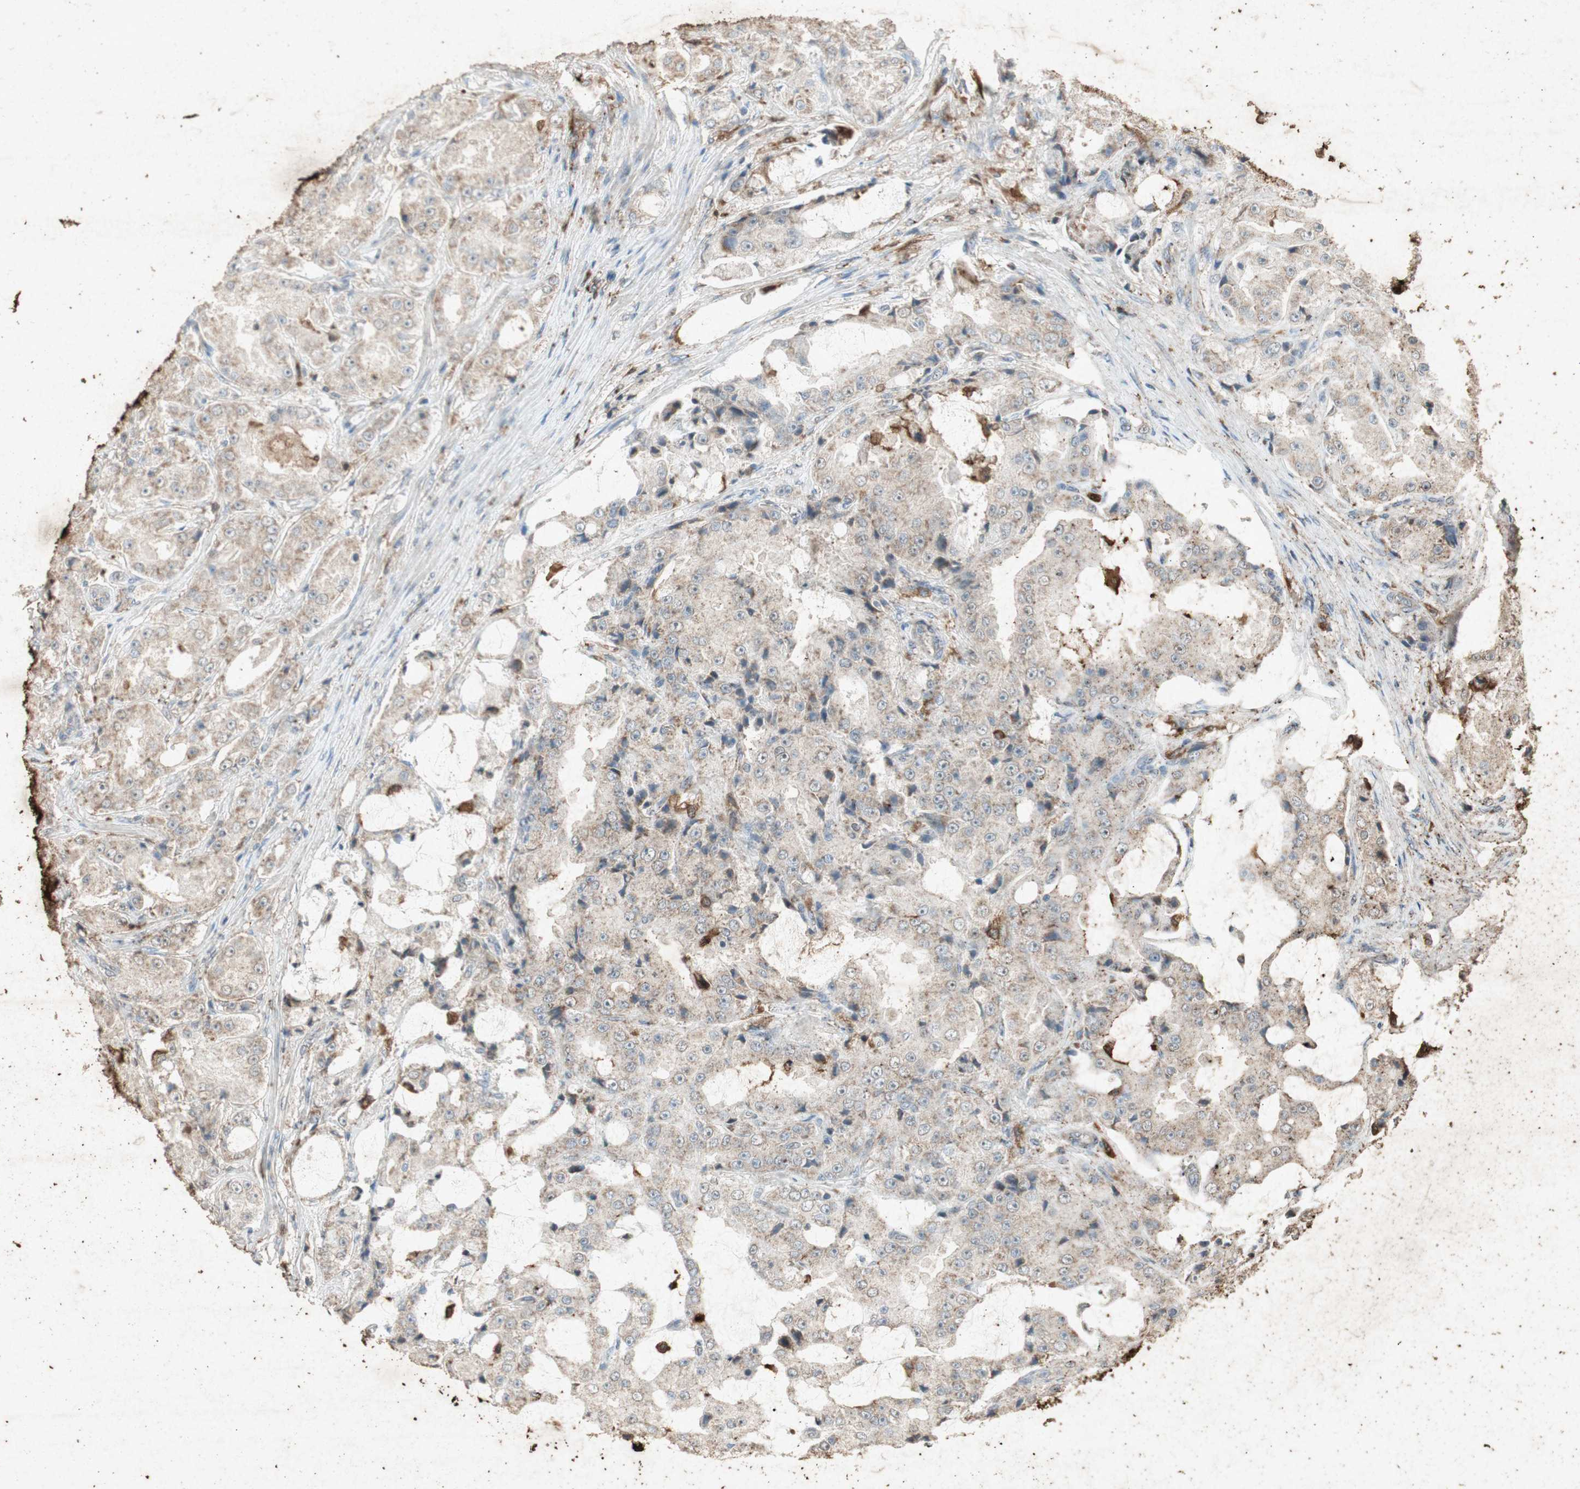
{"staining": {"intensity": "negative", "quantity": "none", "location": "none"}, "tissue": "prostate cancer", "cell_type": "Tumor cells", "image_type": "cancer", "snomed": [{"axis": "morphology", "description": "Adenocarcinoma, High grade"}, {"axis": "topography", "description": "Prostate"}], "caption": "This photomicrograph is of prostate high-grade adenocarcinoma stained with immunohistochemistry to label a protein in brown with the nuclei are counter-stained blue. There is no staining in tumor cells.", "gene": "TYROBP", "patient": {"sex": "male", "age": 73}}